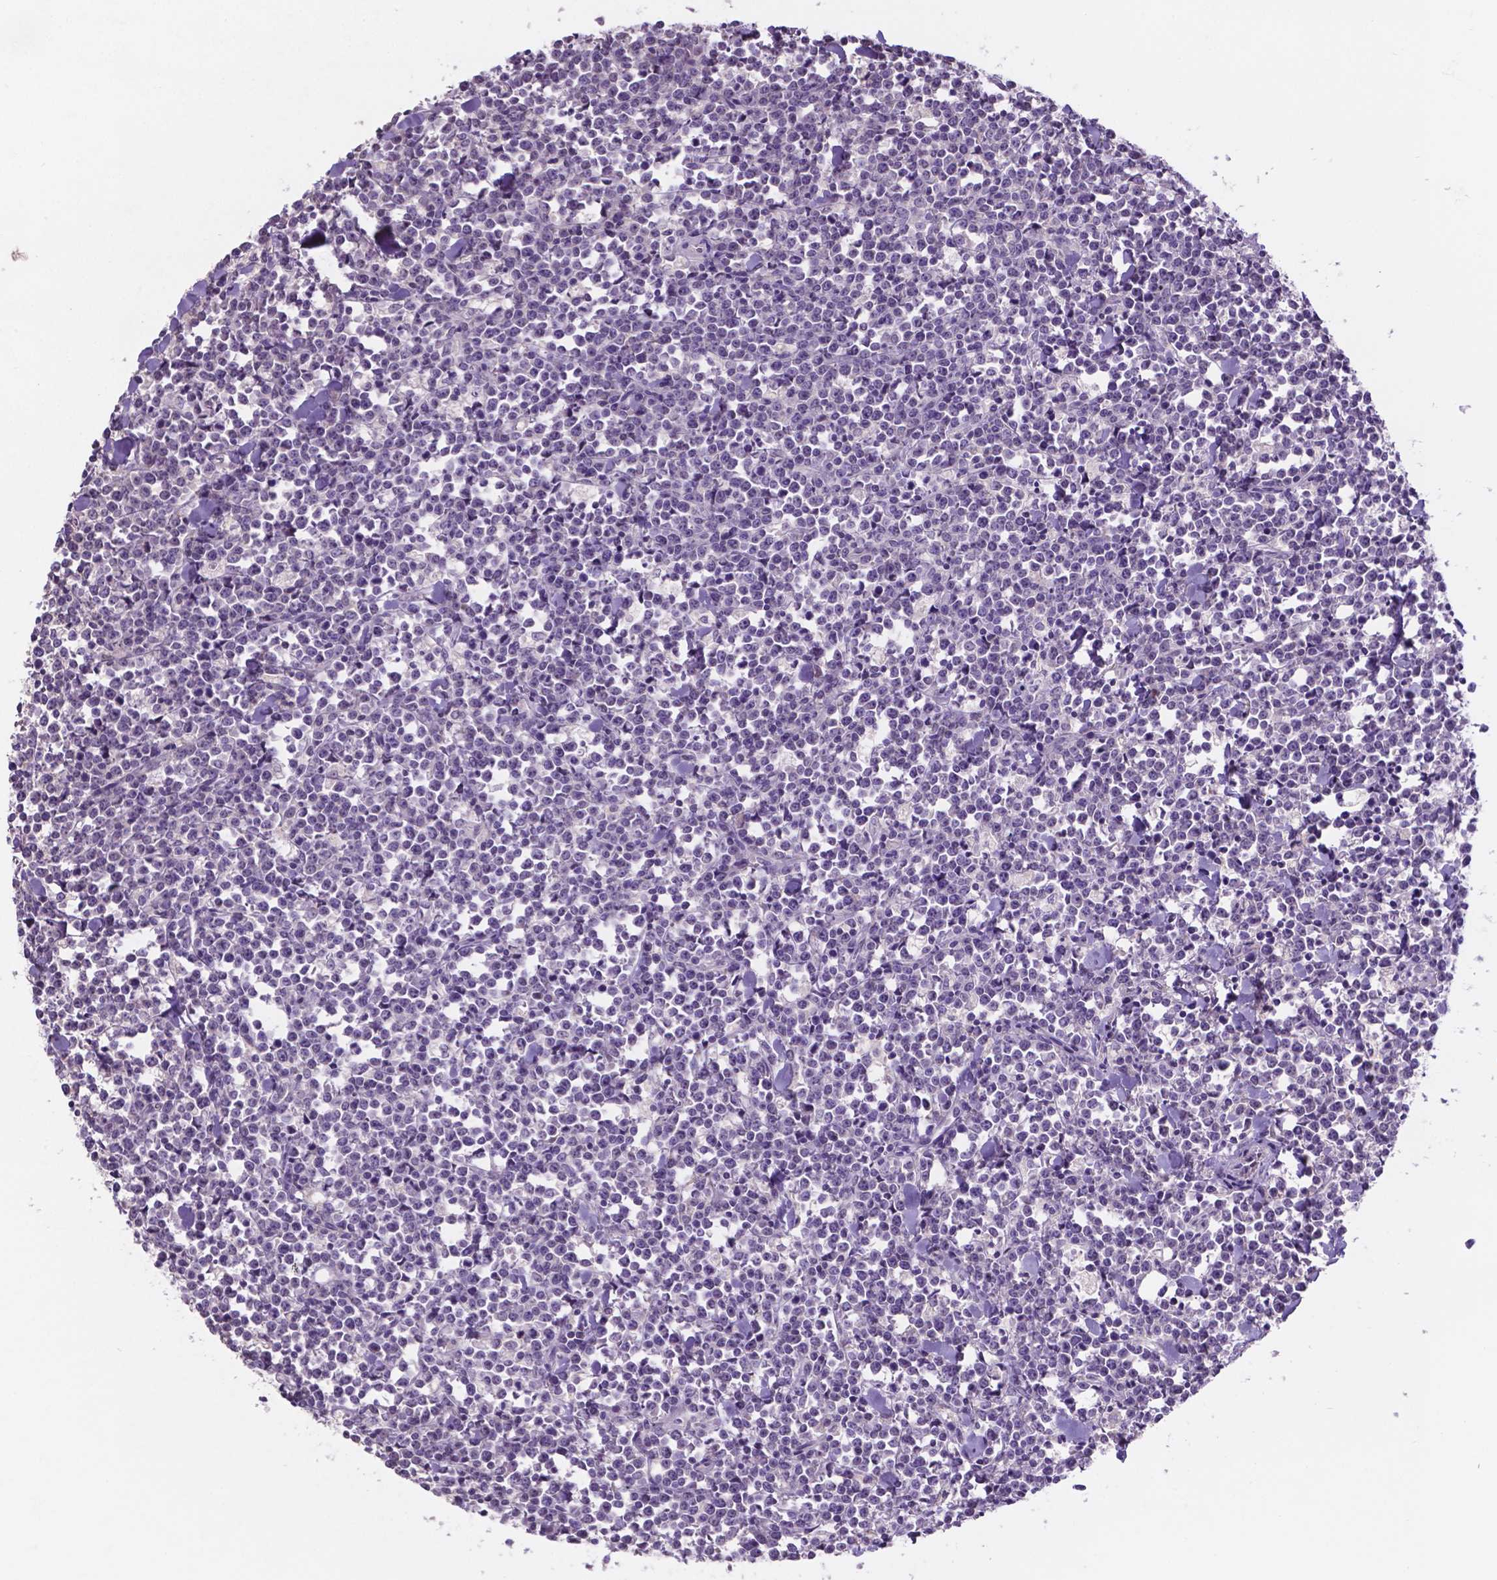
{"staining": {"intensity": "negative", "quantity": "none", "location": "none"}, "tissue": "lymphoma", "cell_type": "Tumor cells", "image_type": "cancer", "snomed": [{"axis": "morphology", "description": "Malignant lymphoma, non-Hodgkin's type, High grade"}, {"axis": "topography", "description": "Small intestine"}], "caption": "The micrograph exhibits no staining of tumor cells in lymphoma.", "gene": "MKRN2OS", "patient": {"sex": "female", "age": 56}}